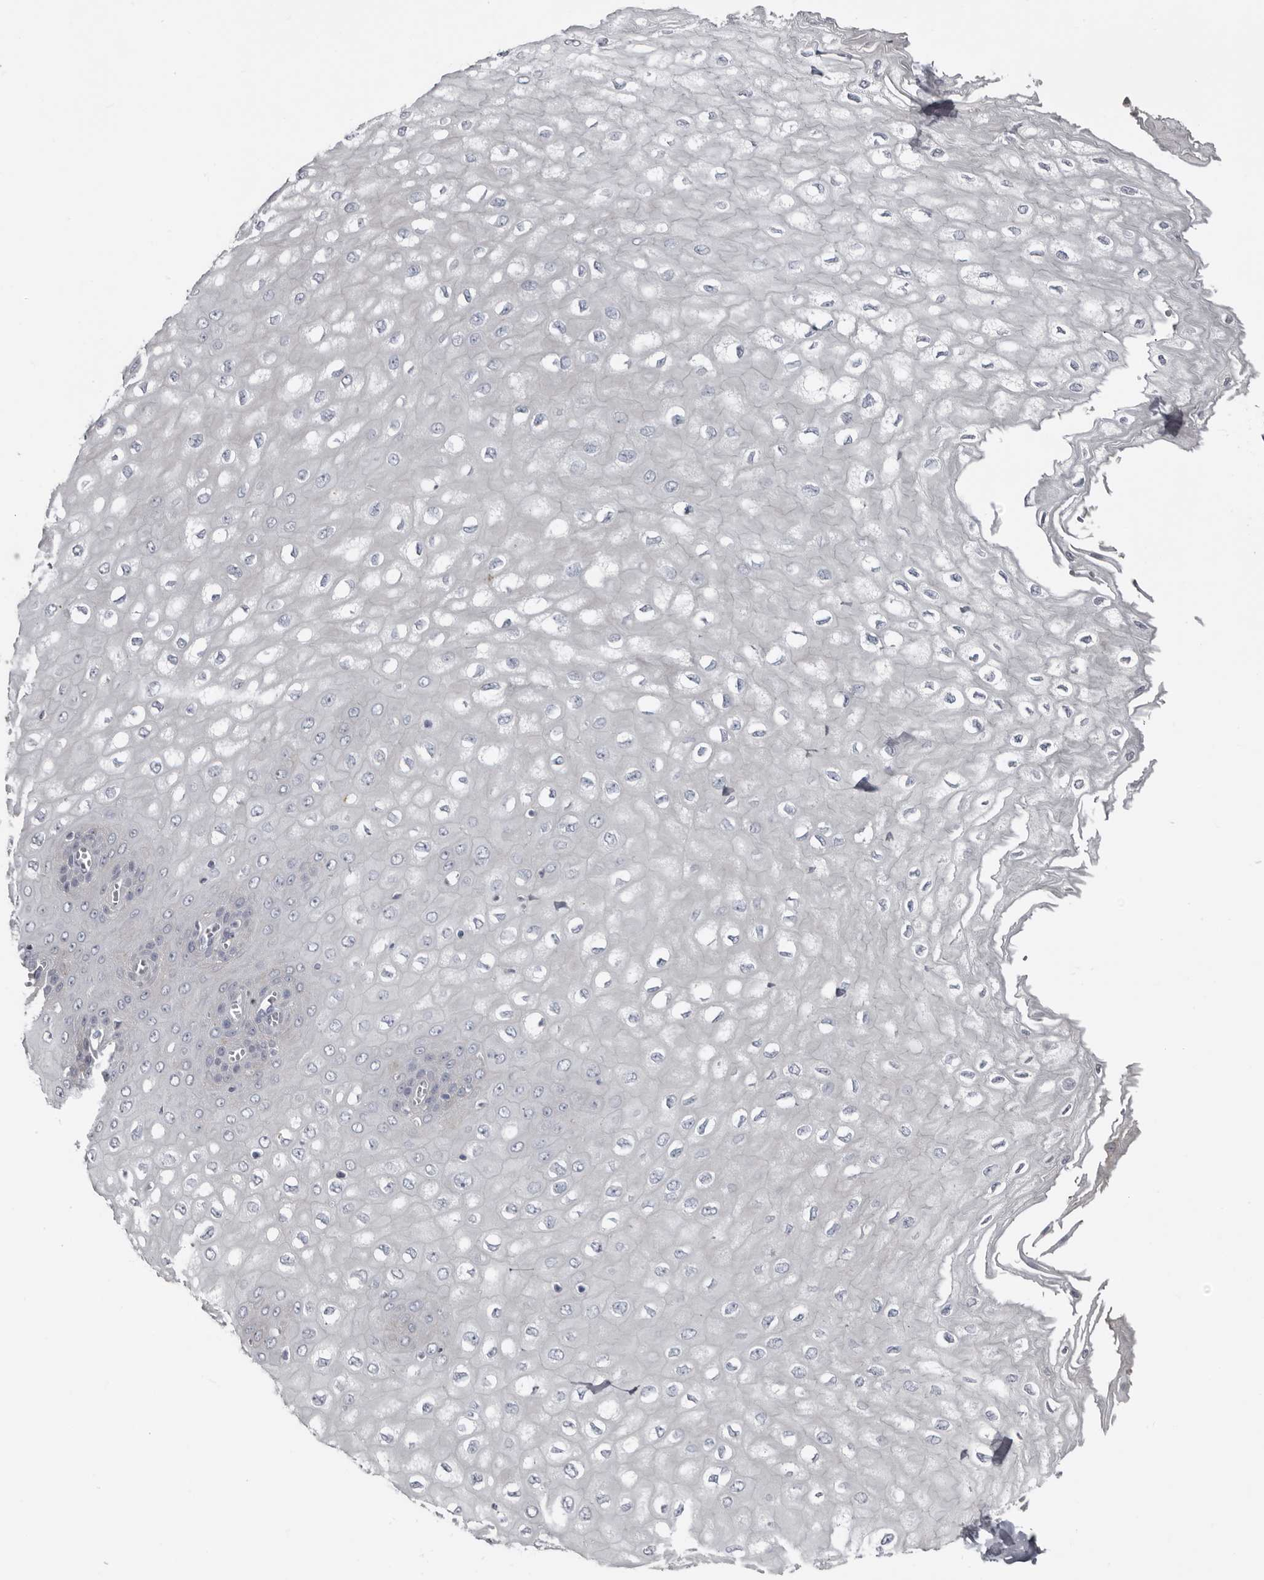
{"staining": {"intensity": "weak", "quantity": "<25%", "location": "cytoplasmic/membranous"}, "tissue": "esophagus", "cell_type": "Squamous epithelial cells", "image_type": "normal", "snomed": [{"axis": "morphology", "description": "Normal tissue, NOS"}, {"axis": "topography", "description": "Esophagus"}], "caption": "DAB immunohistochemical staining of unremarkable human esophagus displays no significant staining in squamous epithelial cells.", "gene": "ZNF114", "patient": {"sex": "male", "age": 60}}